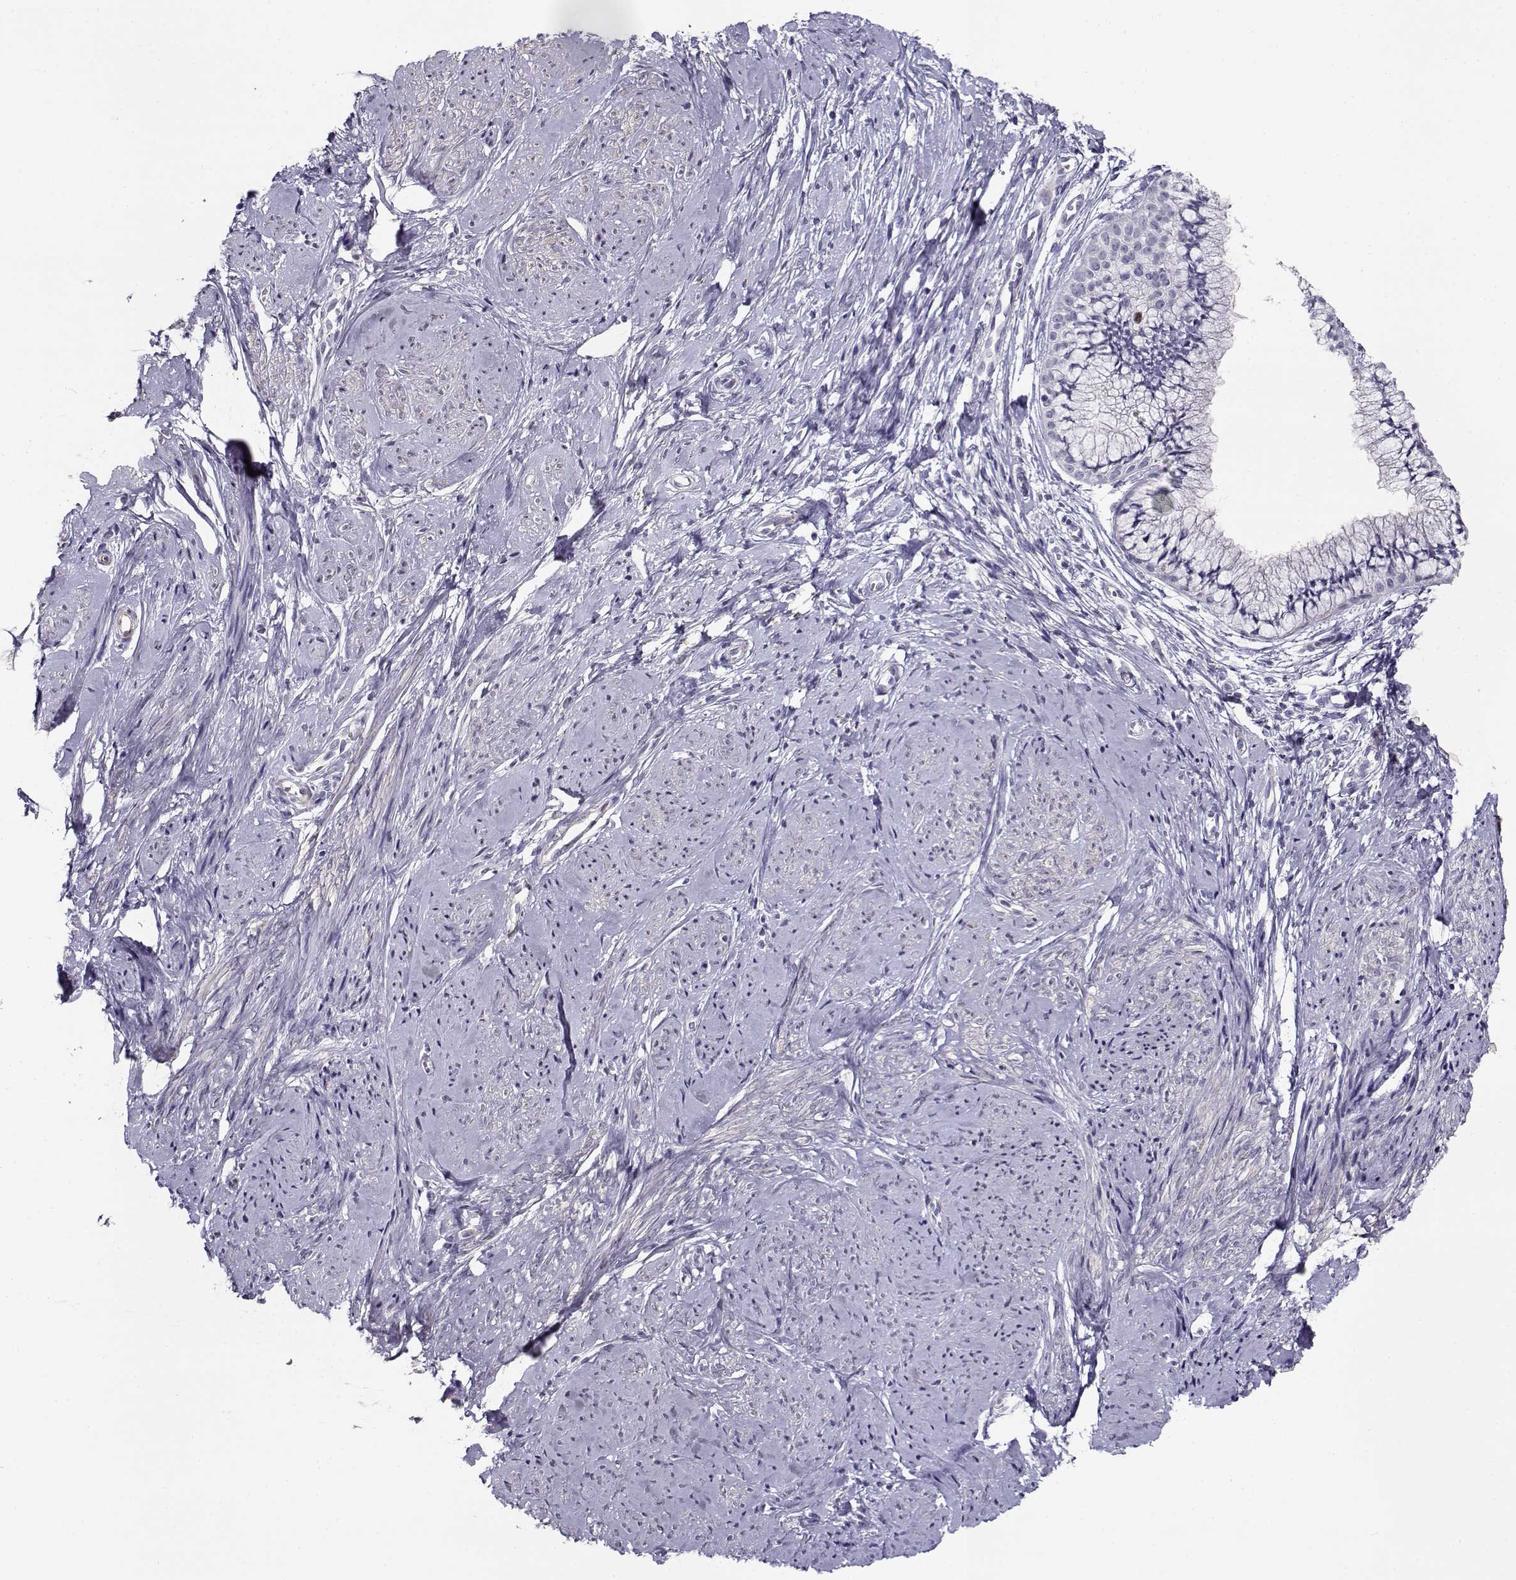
{"staining": {"intensity": "negative", "quantity": "none", "location": "none"}, "tissue": "smooth muscle", "cell_type": "Smooth muscle cells", "image_type": "normal", "snomed": [{"axis": "morphology", "description": "Normal tissue, NOS"}, {"axis": "topography", "description": "Smooth muscle"}], "caption": "High magnification brightfield microscopy of unremarkable smooth muscle stained with DAB (brown) and counterstained with hematoxylin (blue): smooth muscle cells show no significant positivity. (DAB immunohistochemistry (IHC) with hematoxylin counter stain).", "gene": "NPW", "patient": {"sex": "female", "age": 48}}